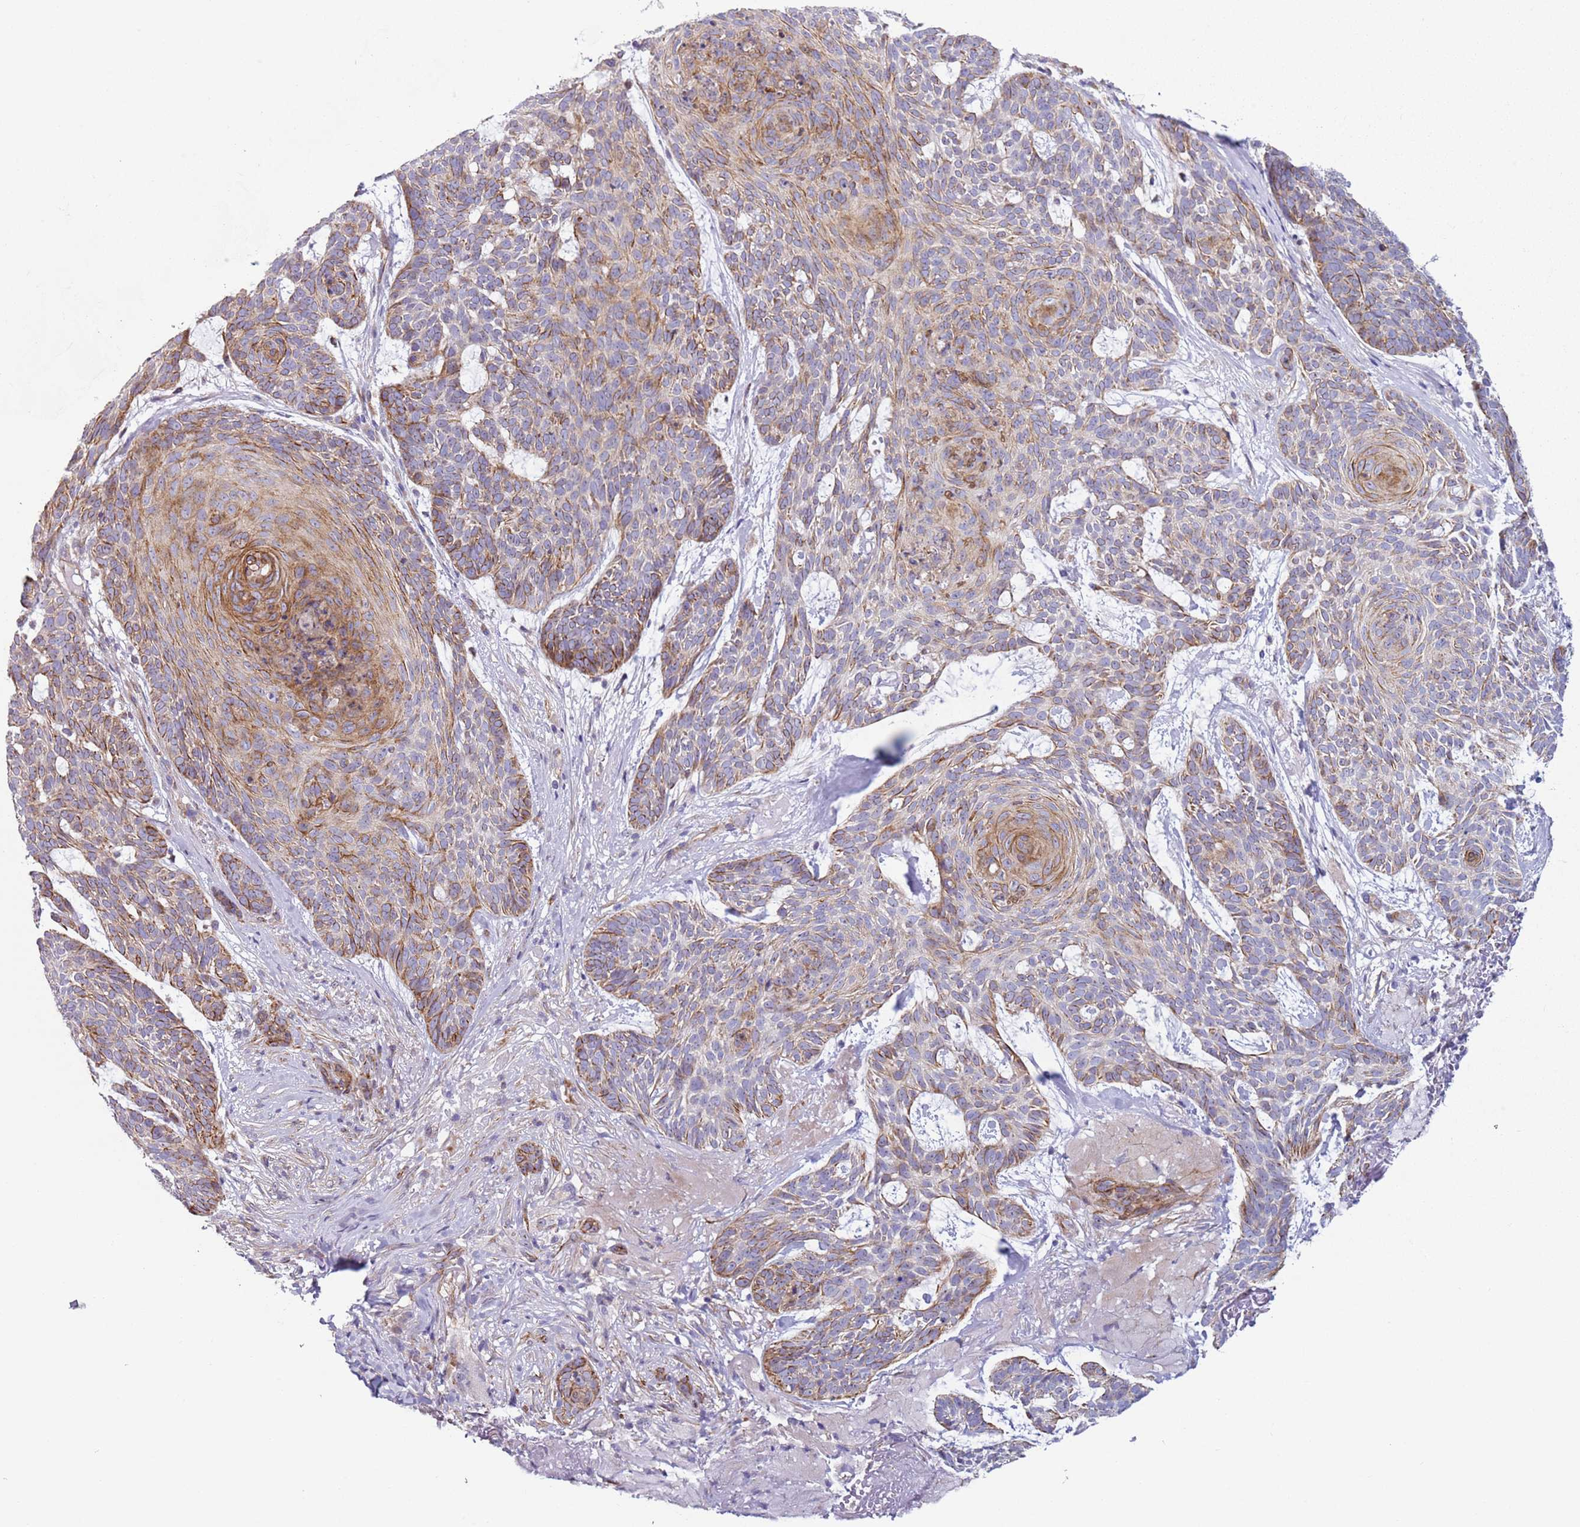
{"staining": {"intensity": "moderate", "quantity": ">75%", "location": "cytoplasmic/membranous"}, "tissue": "skin cancer", "cell_type": "Tumor cells", "image_type": "cancer", "snomed": [{"axis": "morphology", "description": "Basal cell carcinoma"}, {"axis": "topography", "description": "Skin"}], "caption": "Human skin basal cell carcinoma stained with a brown dye reveals moderate cytoplasmic/membranous positive expression in about >75% of tumor cells.", "gene": "HEATR1", "patient": {"sex": "female", "age": 89}}